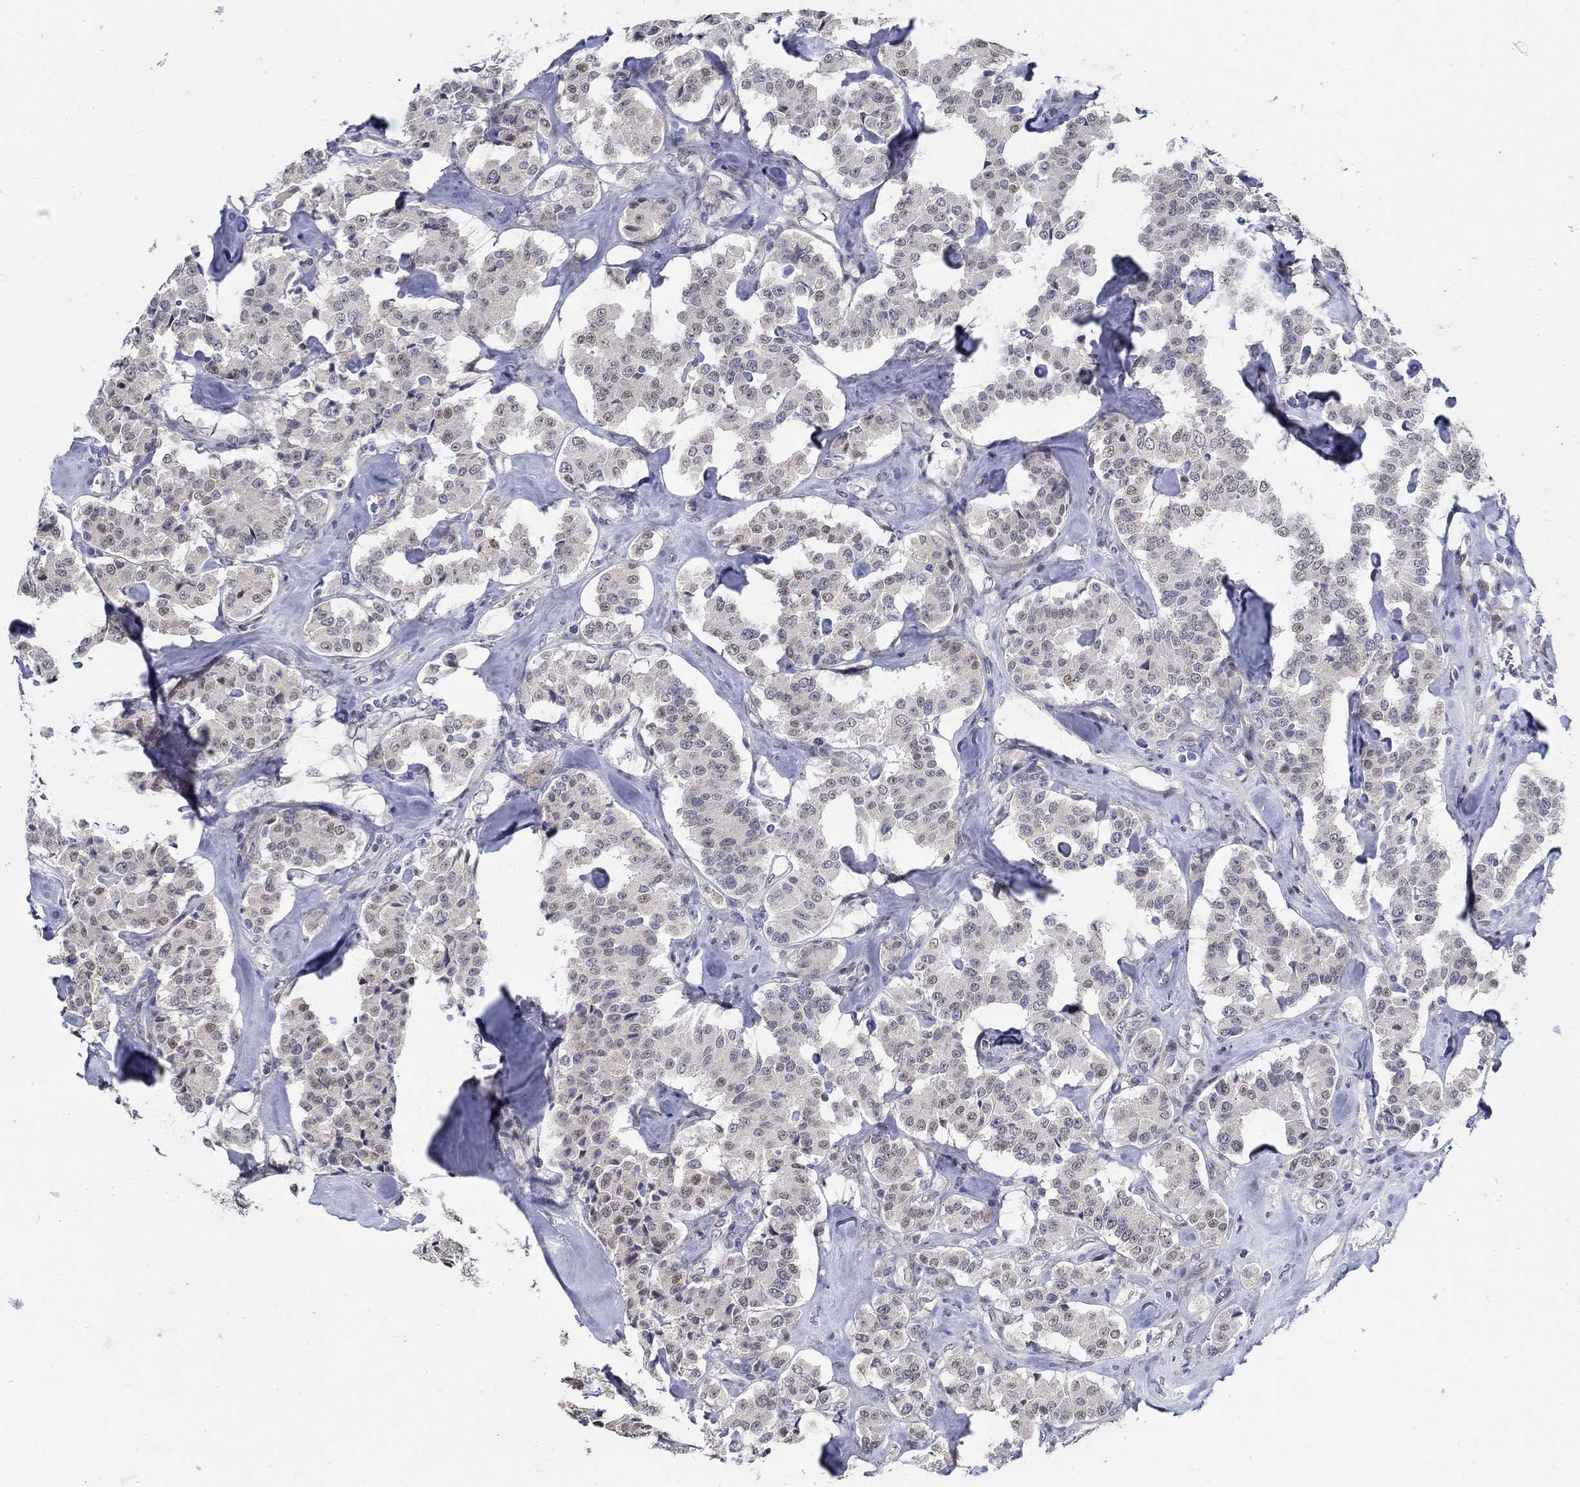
{"staining": {"intensity": "weak", "quantity": "<25%", "location": "nuclear"}, "tissue": "carcinoid", "cell_type": "Tumor cells", "image_type": "cancer", "snomed": [{"axis": "morphology", "description": "Carcinoid, malignant, NOS"}, {"axis": "topography", "description": "Pancreas"}], "caption": "This is an IHC image of carcinoid. There is no positivity in tumor cells.", "gene": "C16orf46", "patient": {"sex": "male", "age": 41}}